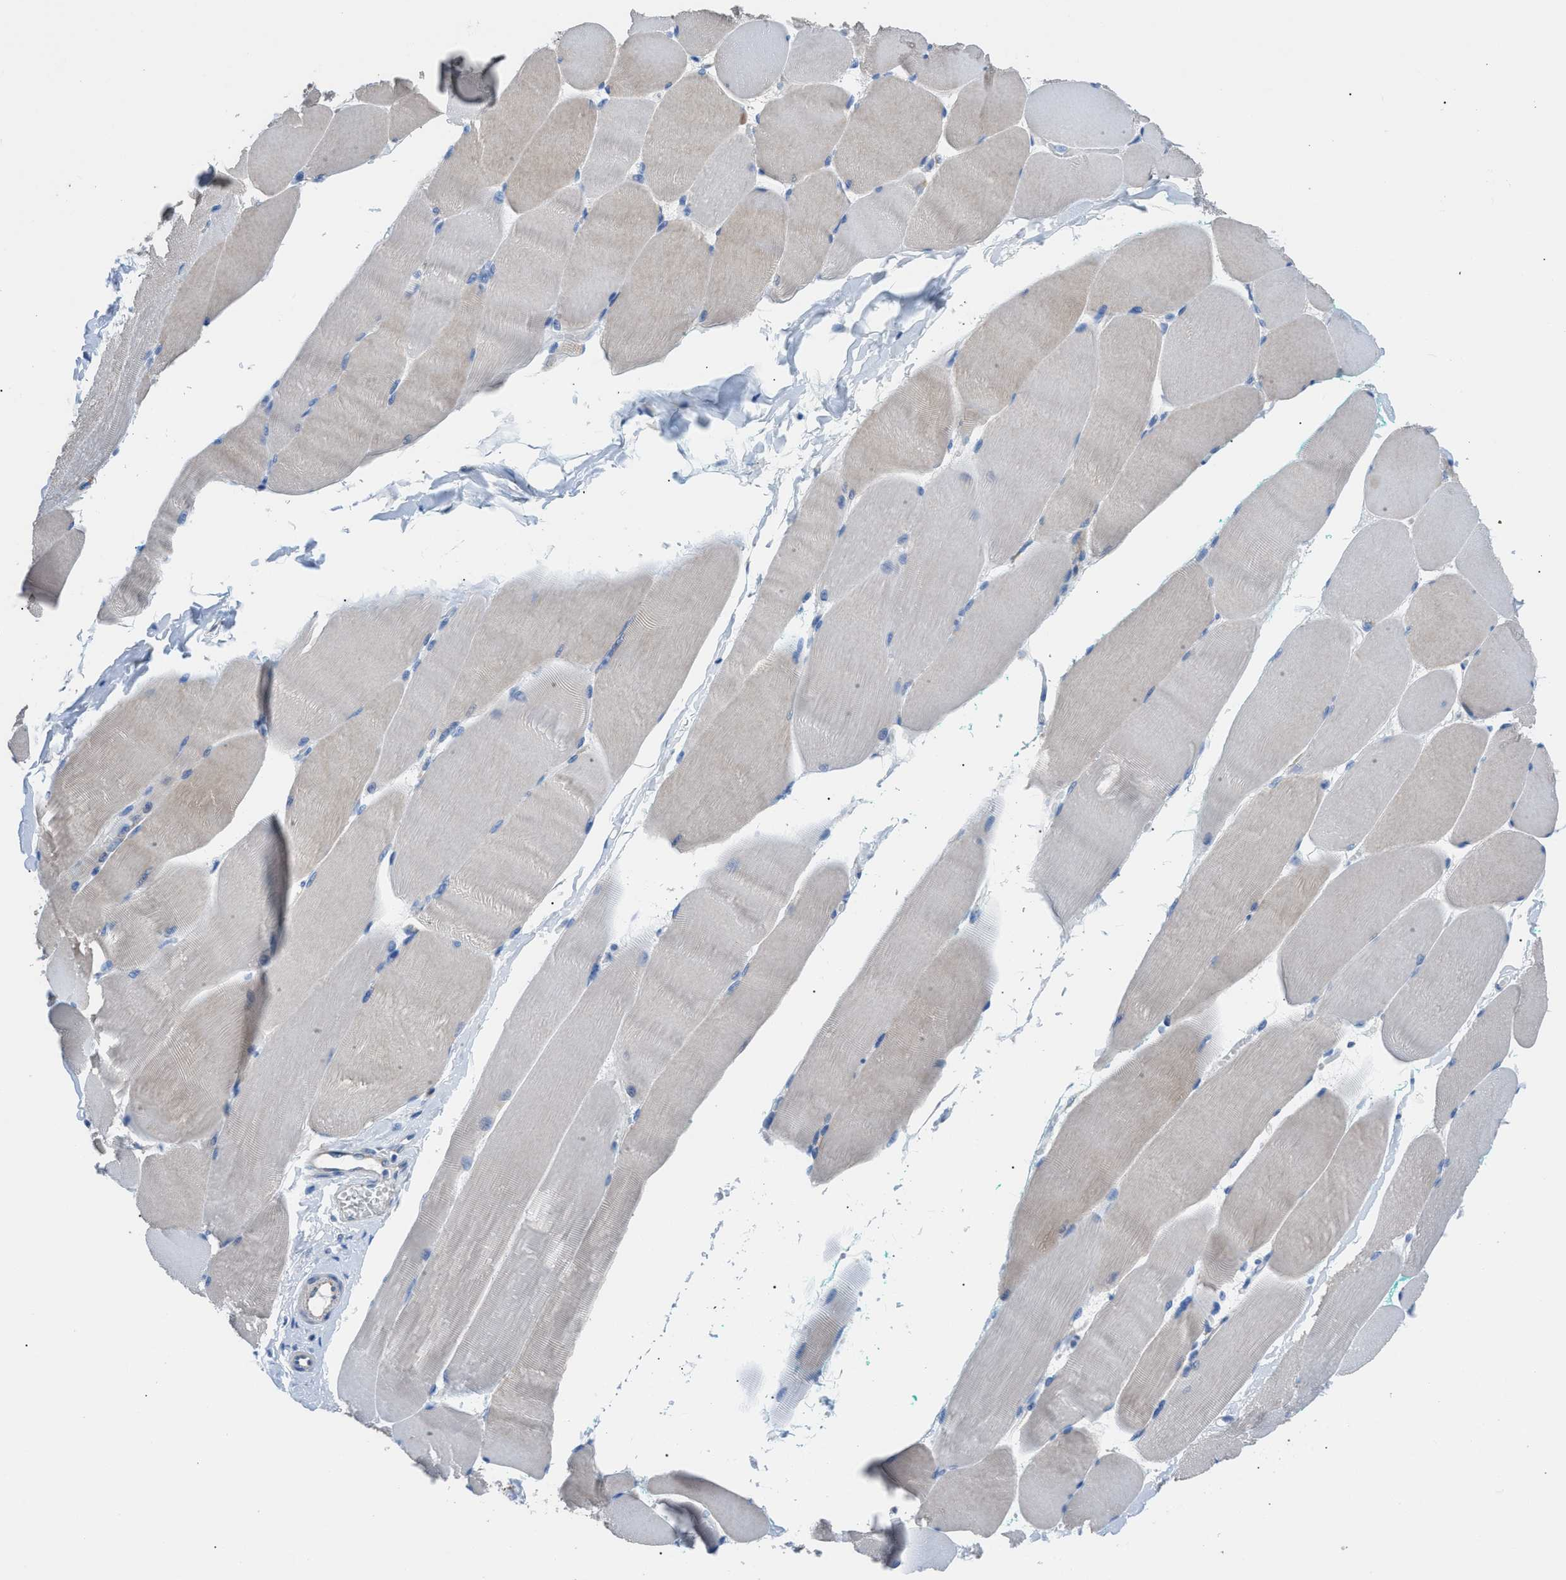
{"staining": {"intensity": "negative", "quantity": "none", "location": "none"}, "tissue": "skeletal muscle", "cell_type": "Myocytes", "image_type": "normal", "snomed": [{"axis": "morphology", "description": "Normal tissue, NOS"}, {"axis": "morphology", "description": "Squamous cell carcinoma, NOS"}, {"axis": "topography", "description": "Skeletal muscle"}], "caption": "Image shows no significant protein staining in myocytes of normal skeletal muscle. (Immunohistochemistry, brightfield microscopy, high magnification).", "gene": "ITPR1", "patient": {"sex": "male", "age": 51}}